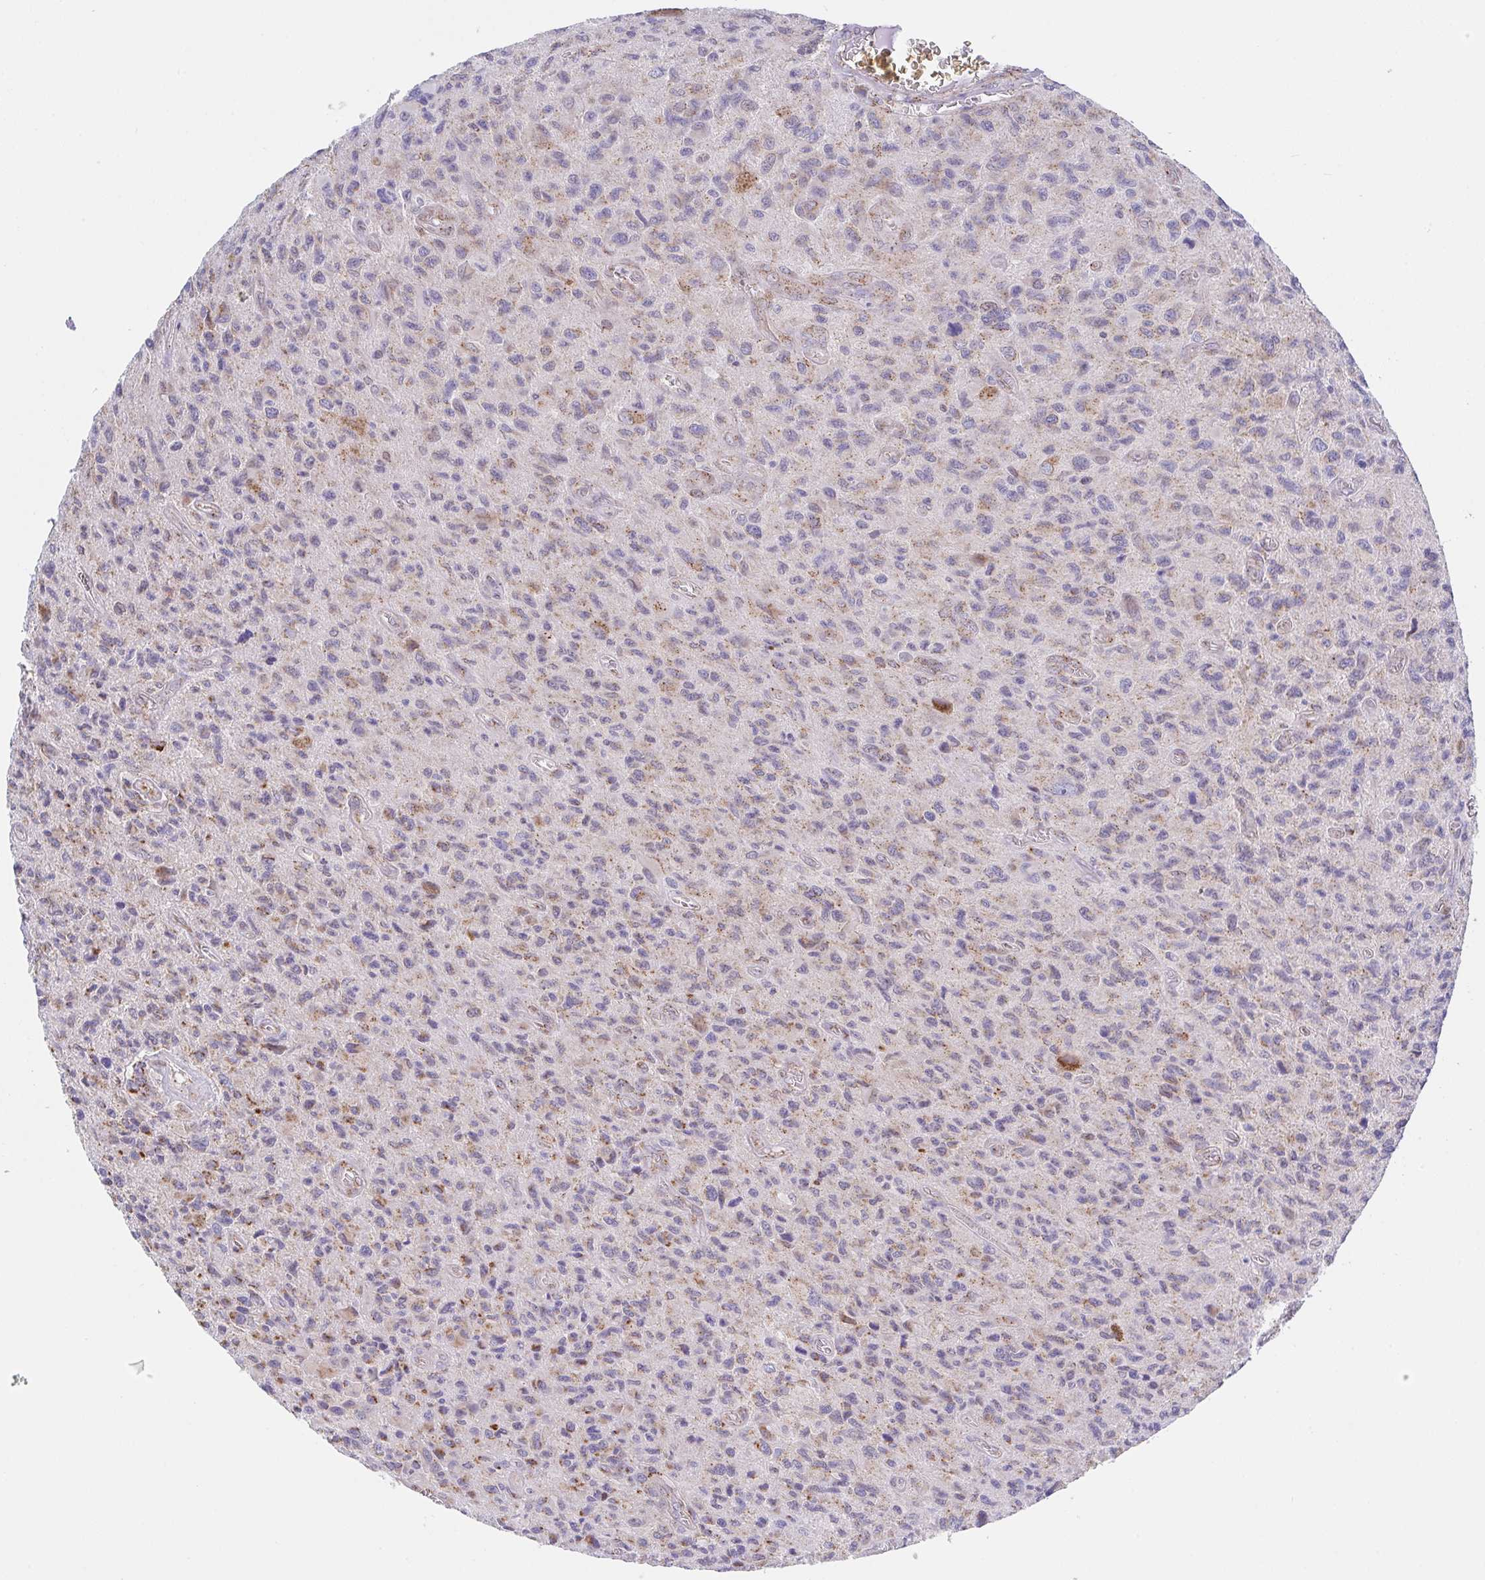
{"staining": {"intensity": "moderate", "quantity": "25%-75%", "location": "cytoplasmic/membranous"}, "tissue": "glioma", "cell_type": "Tumor cells", "image_type": "cancer", "snomed": [{"axis": "morphology", "description": "Glioma, malignant, High grade"}, {"axis": "topography", "description": "Brain"}], "caption": "Immunohistochemistry image of neoplastic tissue: human glioma stained using immunohistochemistry demonstrates medium levels of moderate protein expression localized specifically in the cytoplasmic/membranous of tumor cells, appearing as a cytoplasmic/membranous brown color.", "gene": "PROSER3", "patient": {"sex": "male", "age": 76}}